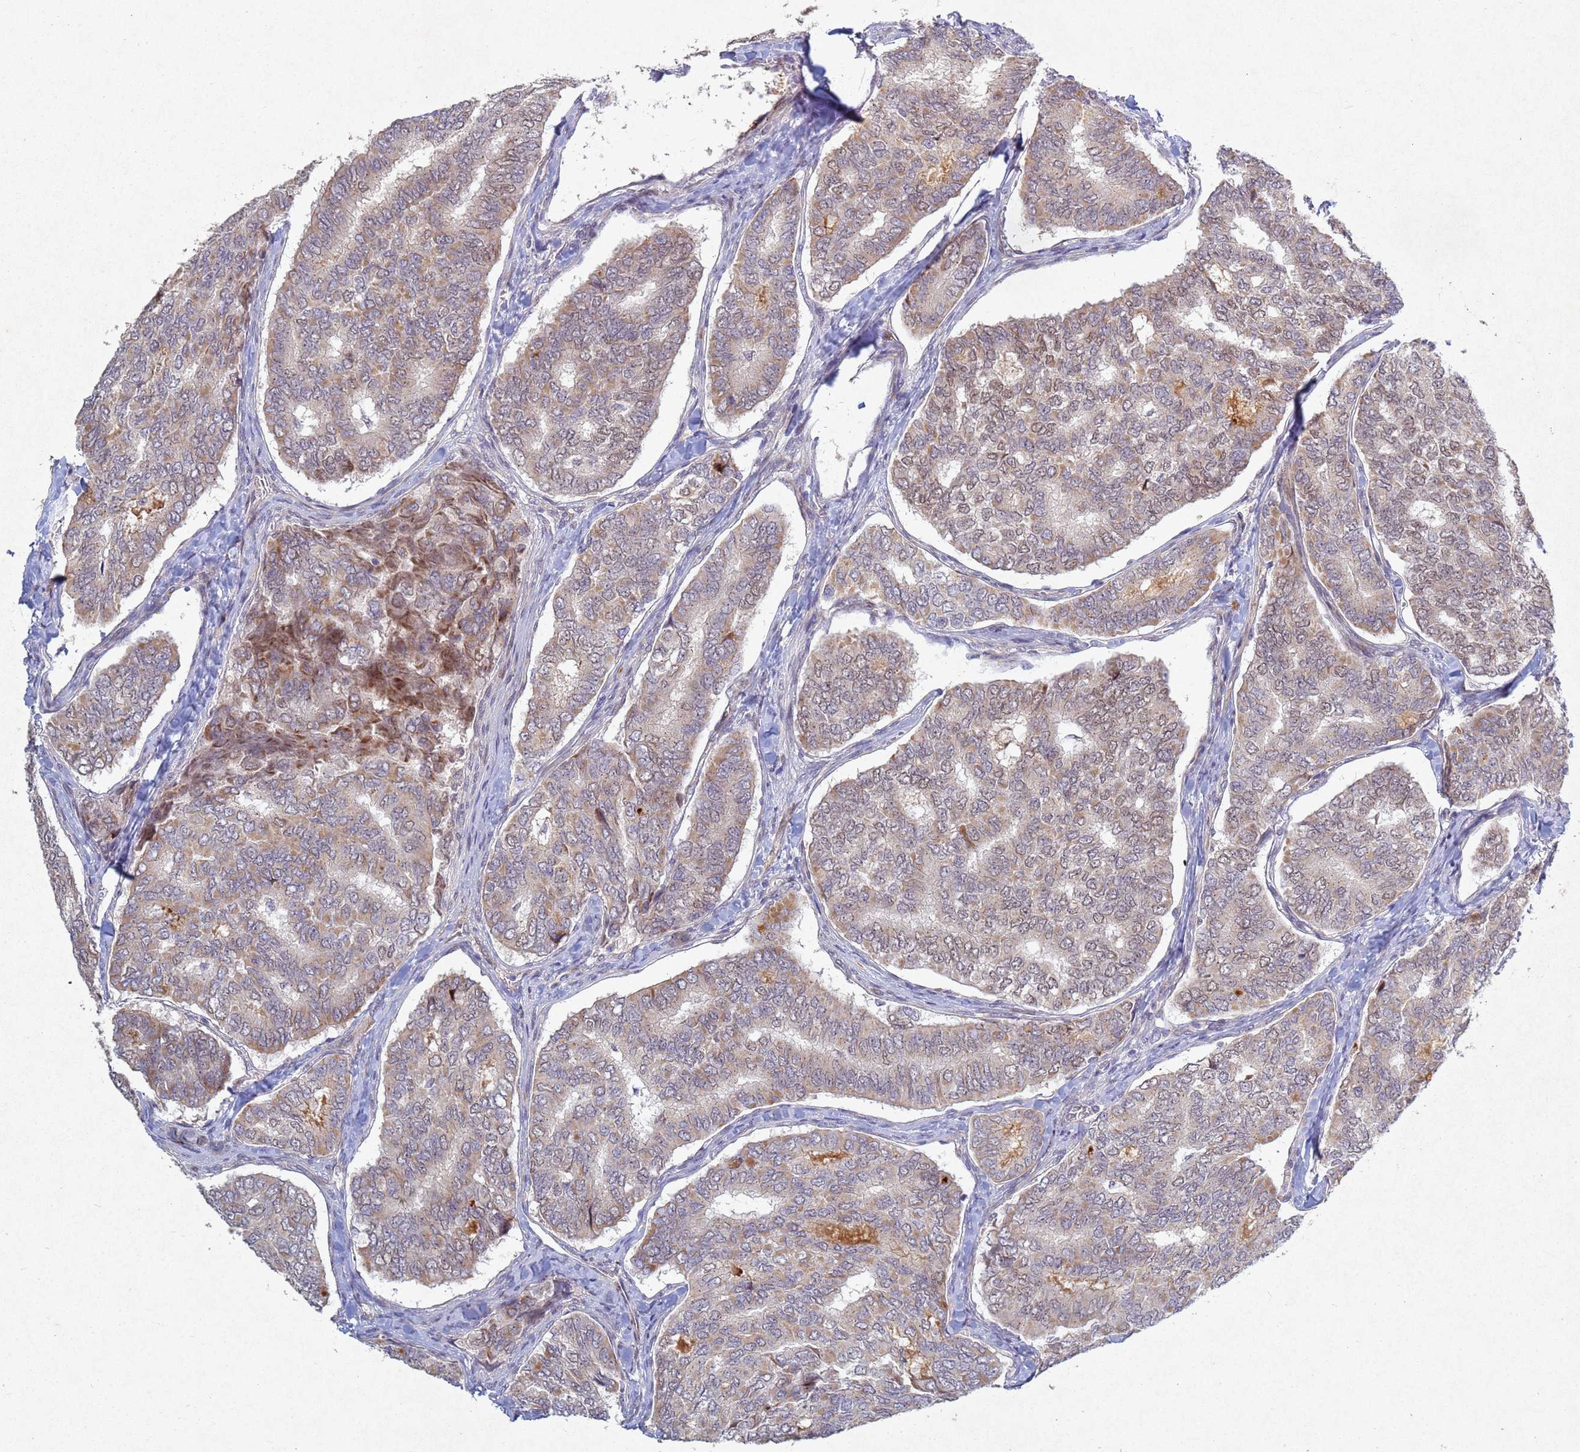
{"staining": {"intensity": "moderate", "quantity": ">75%", "location": "cytoplasmic/membranous"}, "tissue": "thyroid cancer", "cell_type": "Tumor cells", "image_type": "cancer", "snomed": [{"axis": "morphology", "description": "Papillary adenocarcinoma, NOS"}, {"axis": "topography", "description": "Thyroid gland"}], "caption": "Human thyroid cancer stained for a protein (brown) displays moderate cytoplasmic/membranous positive staining in about >75% of tumor cells.", "gene": "TNPO2", "patient": {"sex": "female", "age": 35}}